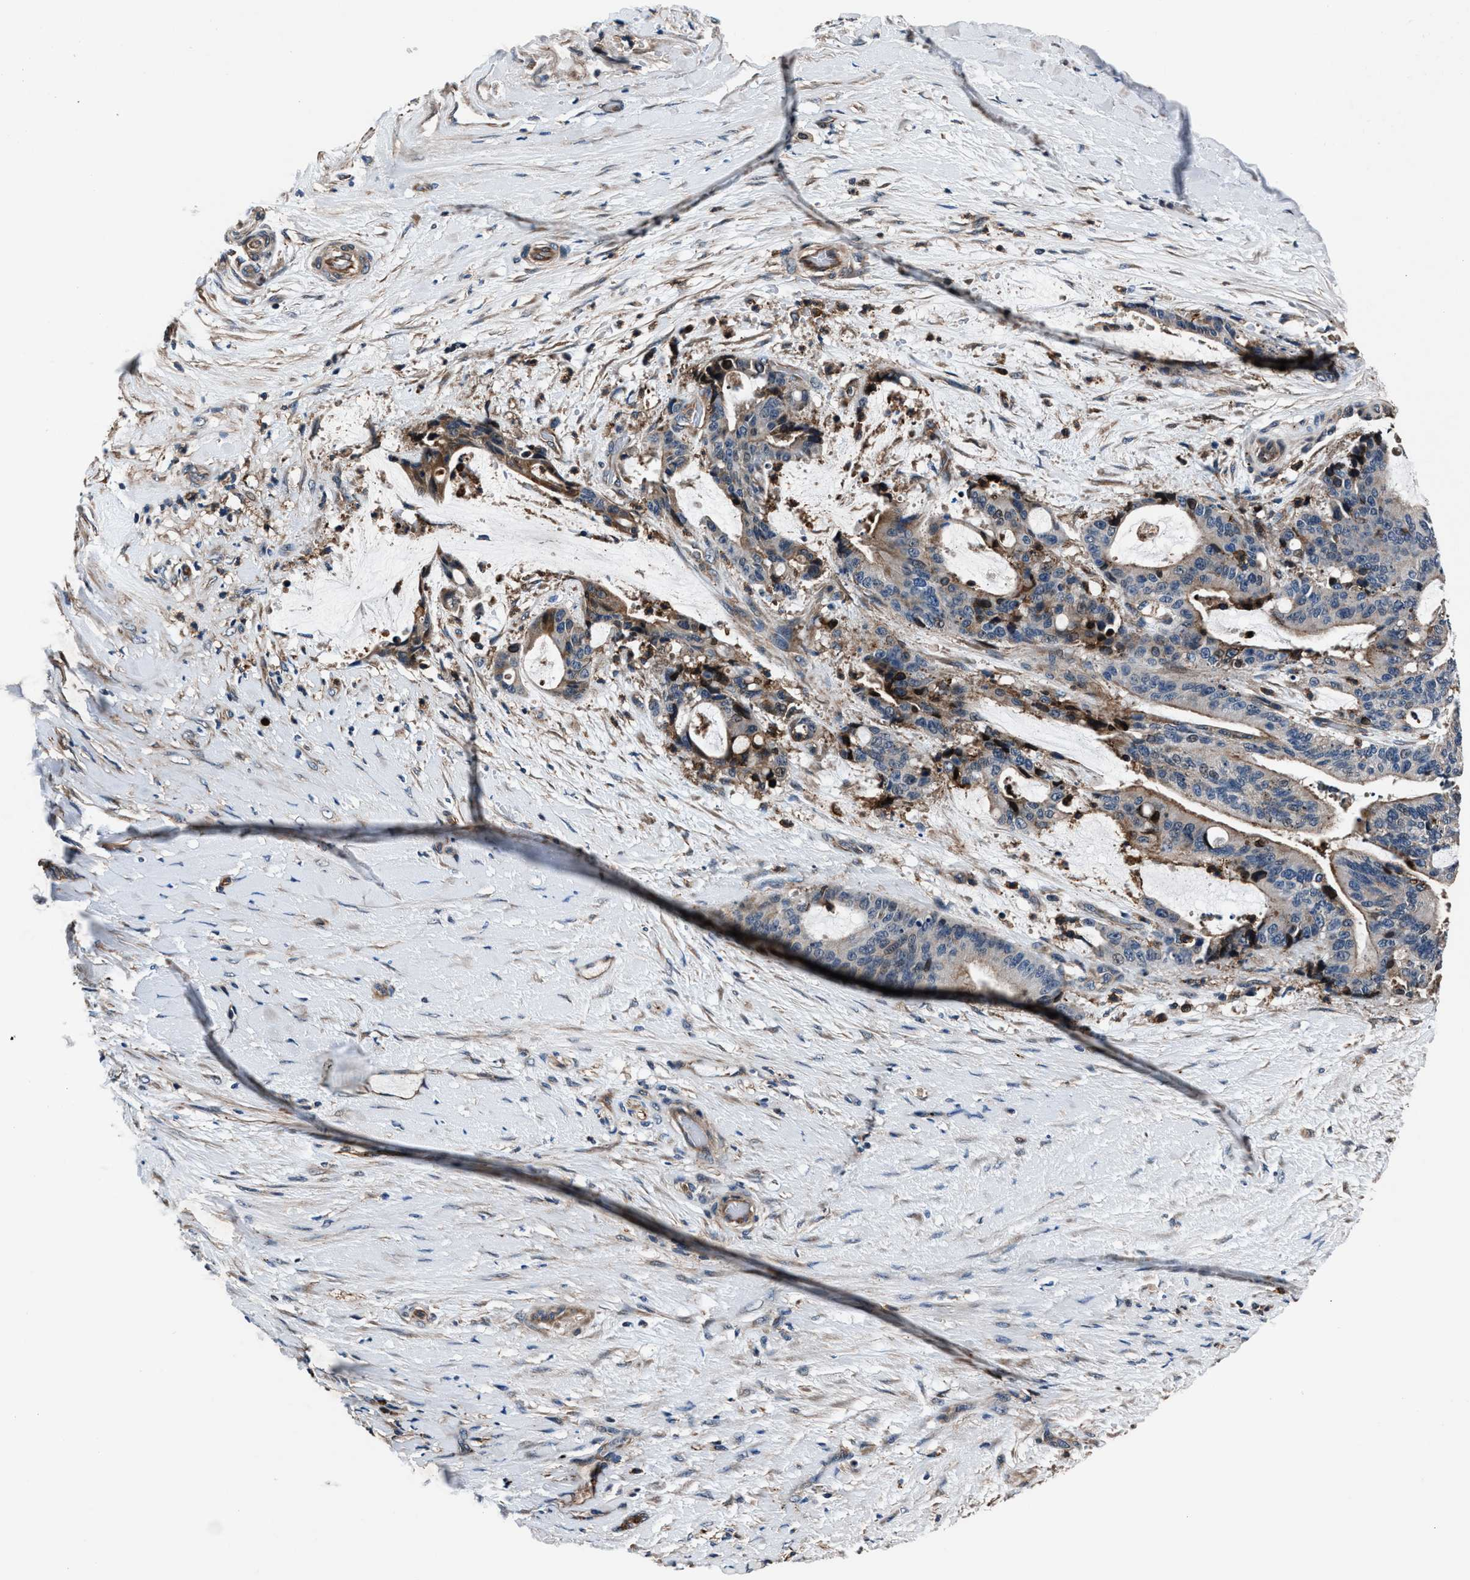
{"staining": {"intensity": "moderate", "quantity": "25%-75%", "location": "cytoplasmic/membranous"}, "tissue": "liver cancer", "cell_type": "Tumor cells", "image_type": "cancer", "snomed": [{"axis": "morphology", "description": "Normal tissue, NOS"}, {"axis": "morphology", "description": "Cholangiocarcinoma"}, {"axis": "topography", "description": "Liver"}, {"axis": "topography", "description": "Peripheral nerve tissue"}], "caption": "This histopathology image shows immunohistochemistry (IHC) staining of liver cancer (cholangiocarcinoma), with medium moderate cytoplasmic/membranous expression in about 25%-75% of tumor cells.", "gene": "MFSD11", "patient": {"sex": "female", "age": 73}}